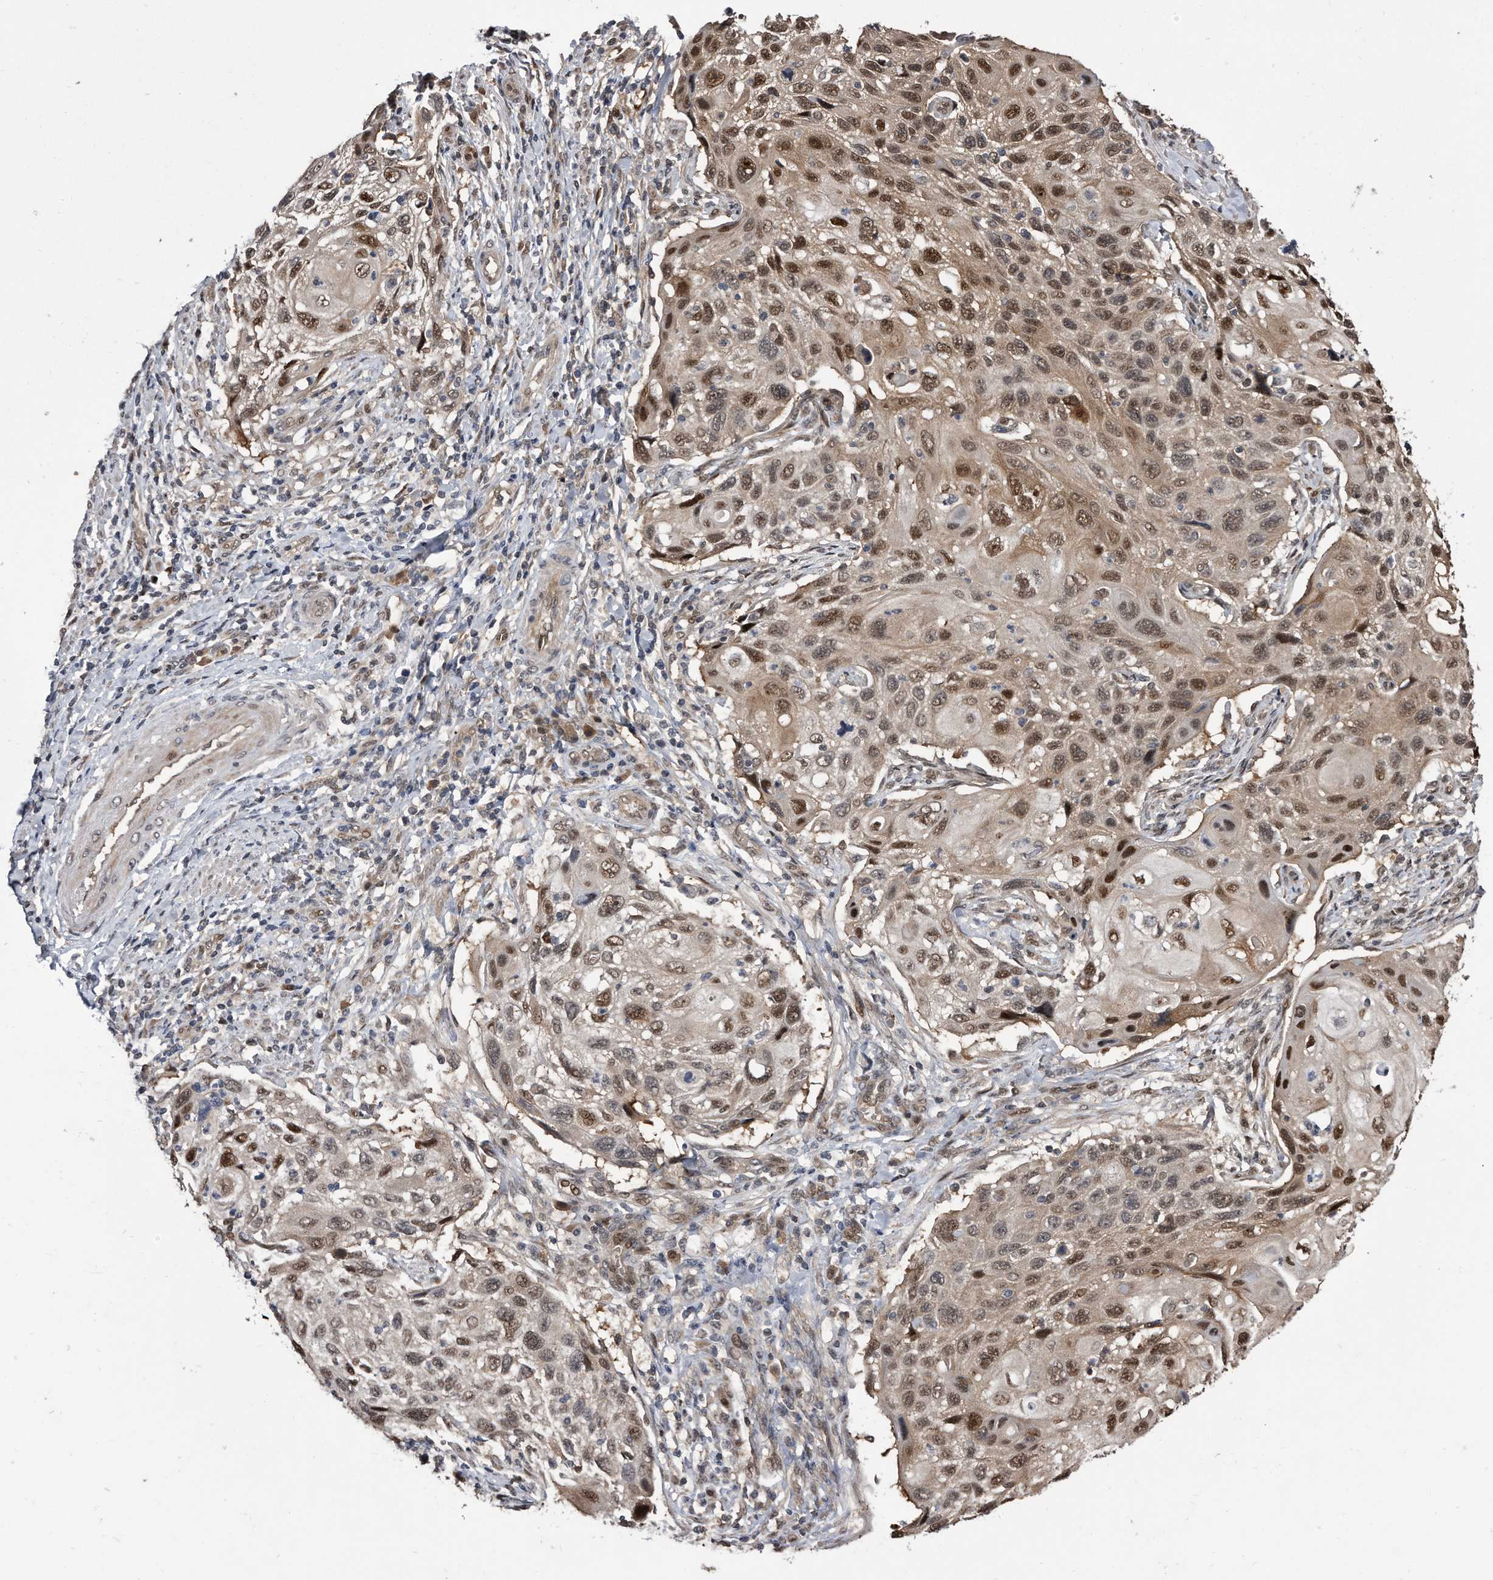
{"staining": {"intensity": "moderate", "quantity": ">75%", "location": "cytoplasmic/membranous,nuclear"}, "tissue": "cervical cancer", "cell_type": "Tumor cells", "image_type": "cancer", "snomed": [{"axis": "morphology", "description": "Squamous cell carcinoma, NOS"}, {"axis": "topography", "description": "Cervix"}], "caption": "Moderate cytoplasmic/membranous and nuclear staining is identified in approximately >75% of tumor cells in squamous cell carcinoma (cervical).", "gene": "RAD23B", "patient": {"sex": "female", "age": 70}}